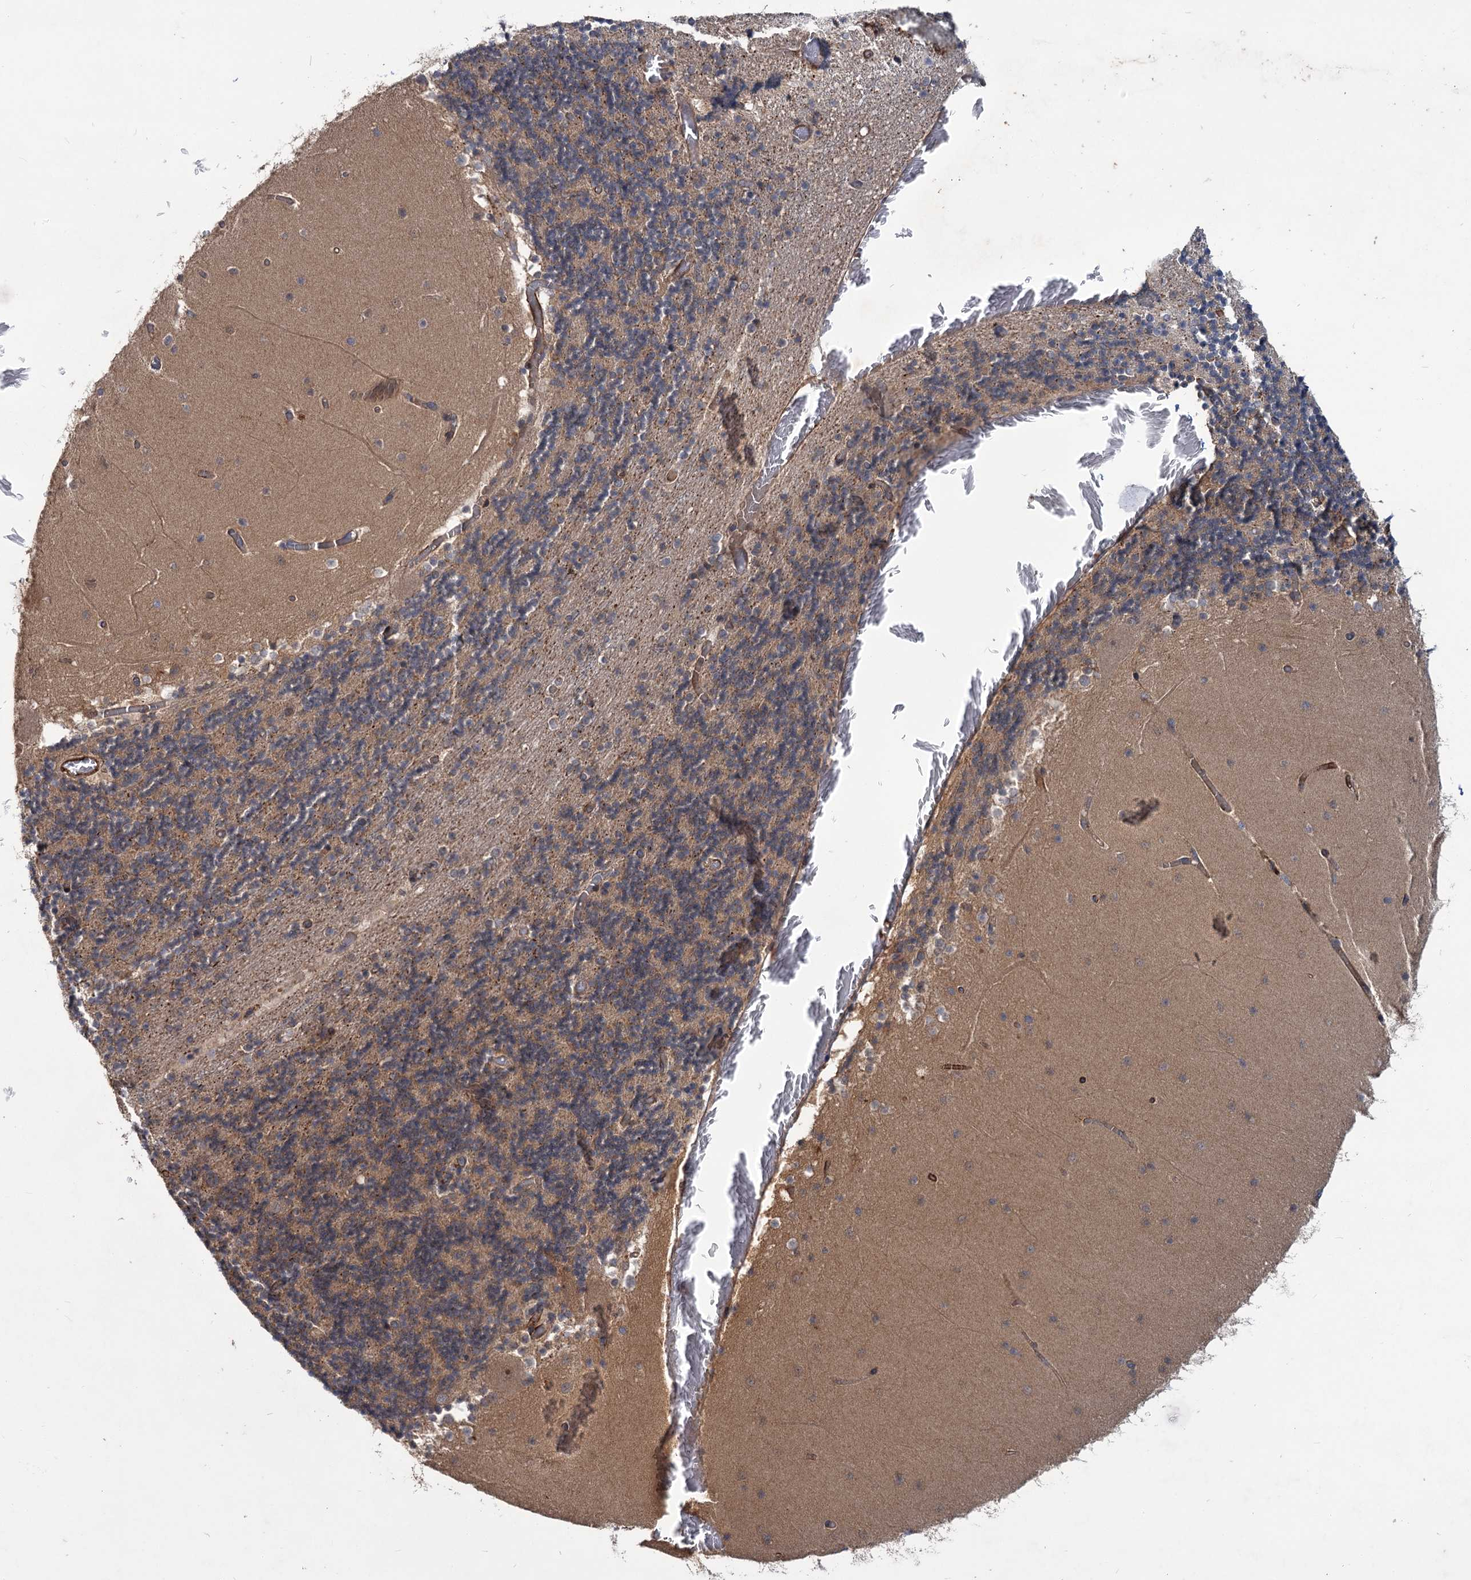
{"staining": {"intensity": "moderate", "quantity": ">75%", "location": "cytoplasmic/membranous"}, "tissue": "cerebellum", "cell_type": "Cells in granular layer", "image_type": "normal", "snomed": [{"axis": "morphology", "description": "Normal tissue, NOS"}, {"axis": "topography", "description": "Cerebellum"}], "caption": "Brown immunohistochemical staining in normal human cerebellum exhibits moderate cytoplasmic/membranous positivity in about >75% of cells in granular layer.", "gene": "PKN2", "patient": {"sex": "female", "age": 28}}